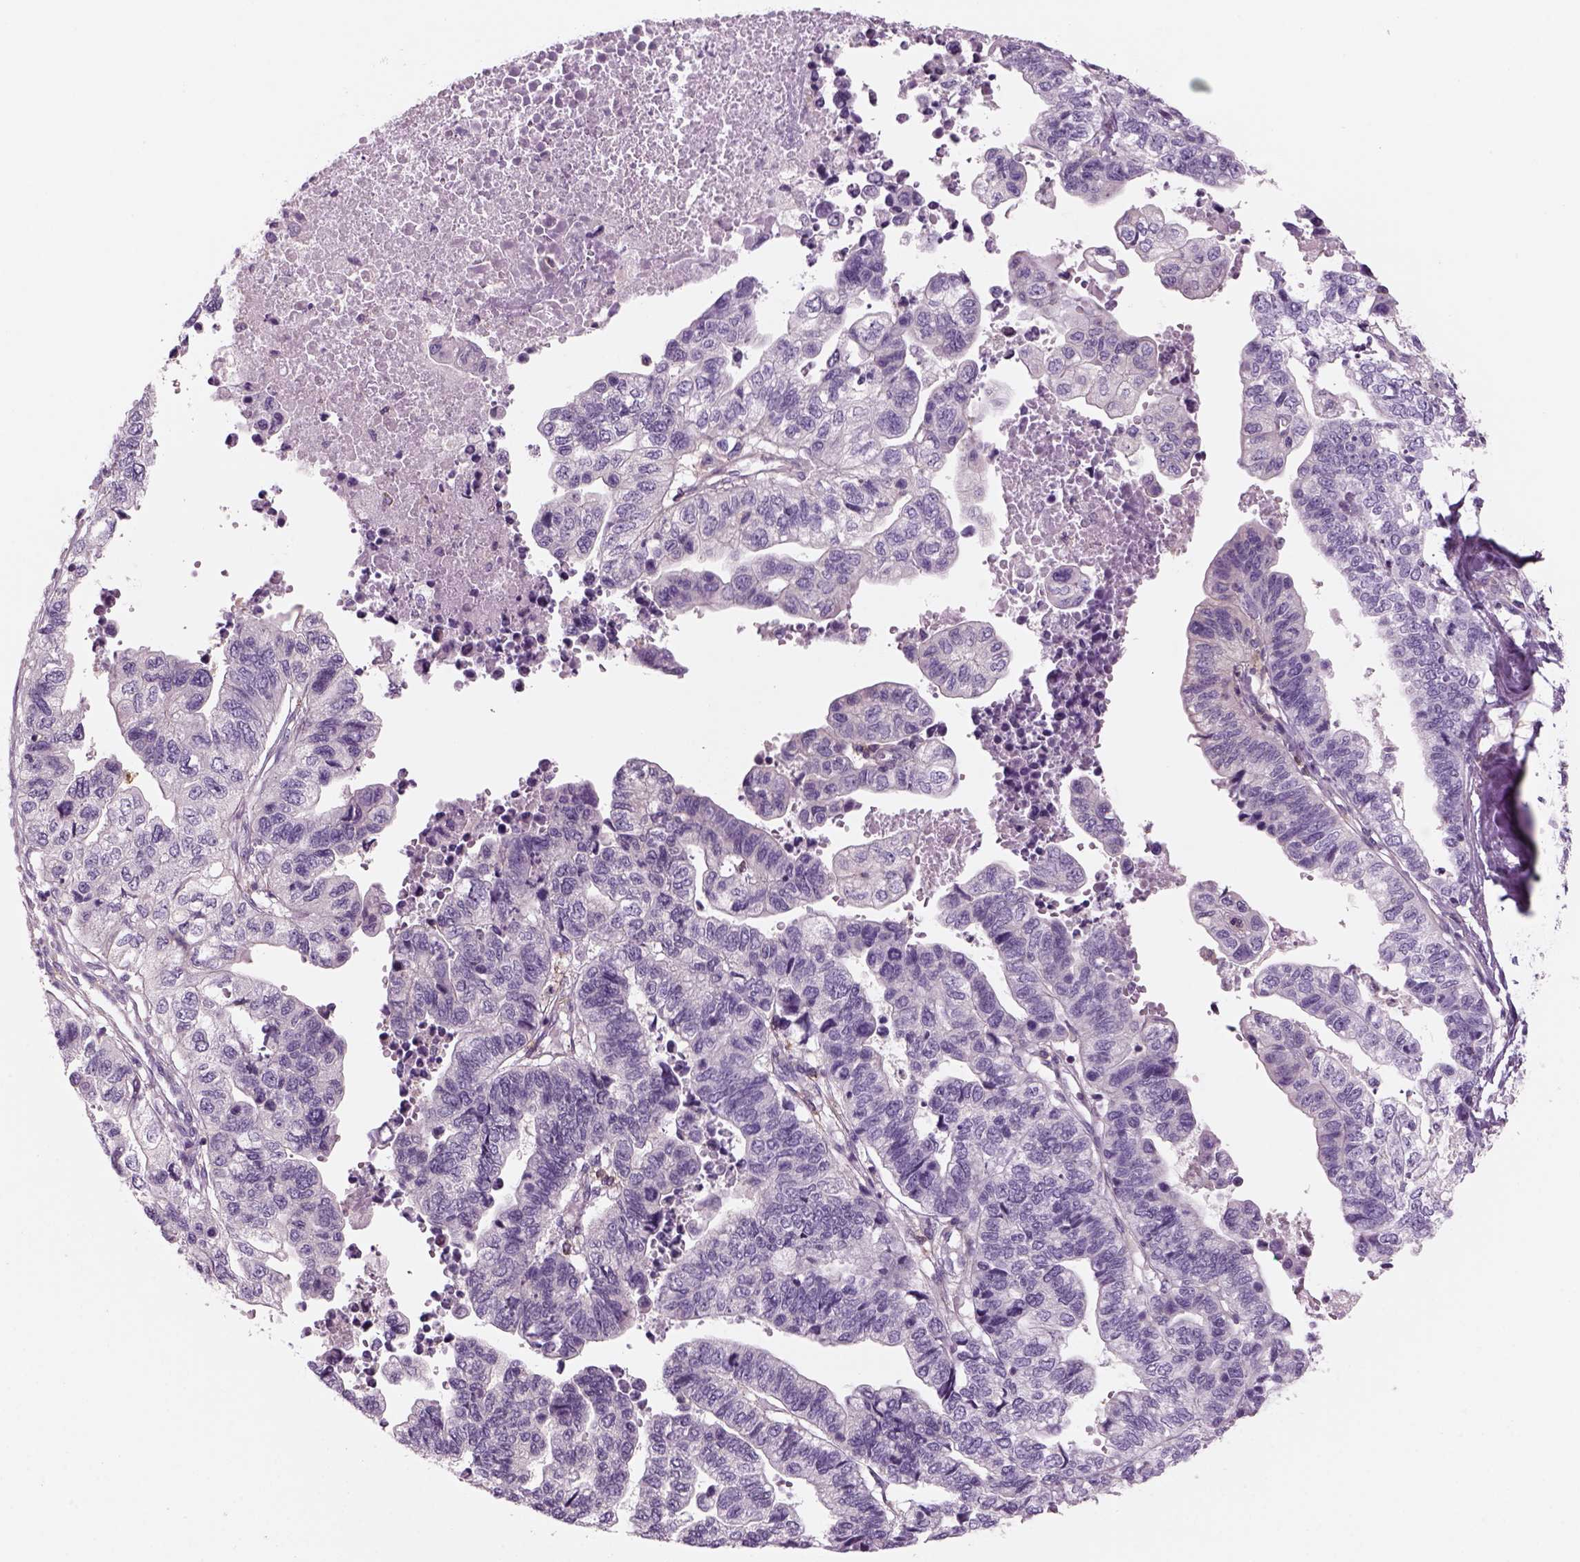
{"staining": {"intensity": "negative", "quantity": "none", "location": "none"}, "tissue": "stomach cancer", "cell_type": "Tumor cells", "image_type": "cancer", "snomed": [{"axis": "morphology", "description": "Adenocarcinoma, NOS"}, {"axis": "topography", "description": "Stomach, upper"}], "caption": "Micrograph shows no significant protein staining in tumor cells of adenocarcinoma (stomach).", "gene": "SLC1A7", "patient": {"sex": "female", "age": 67}}